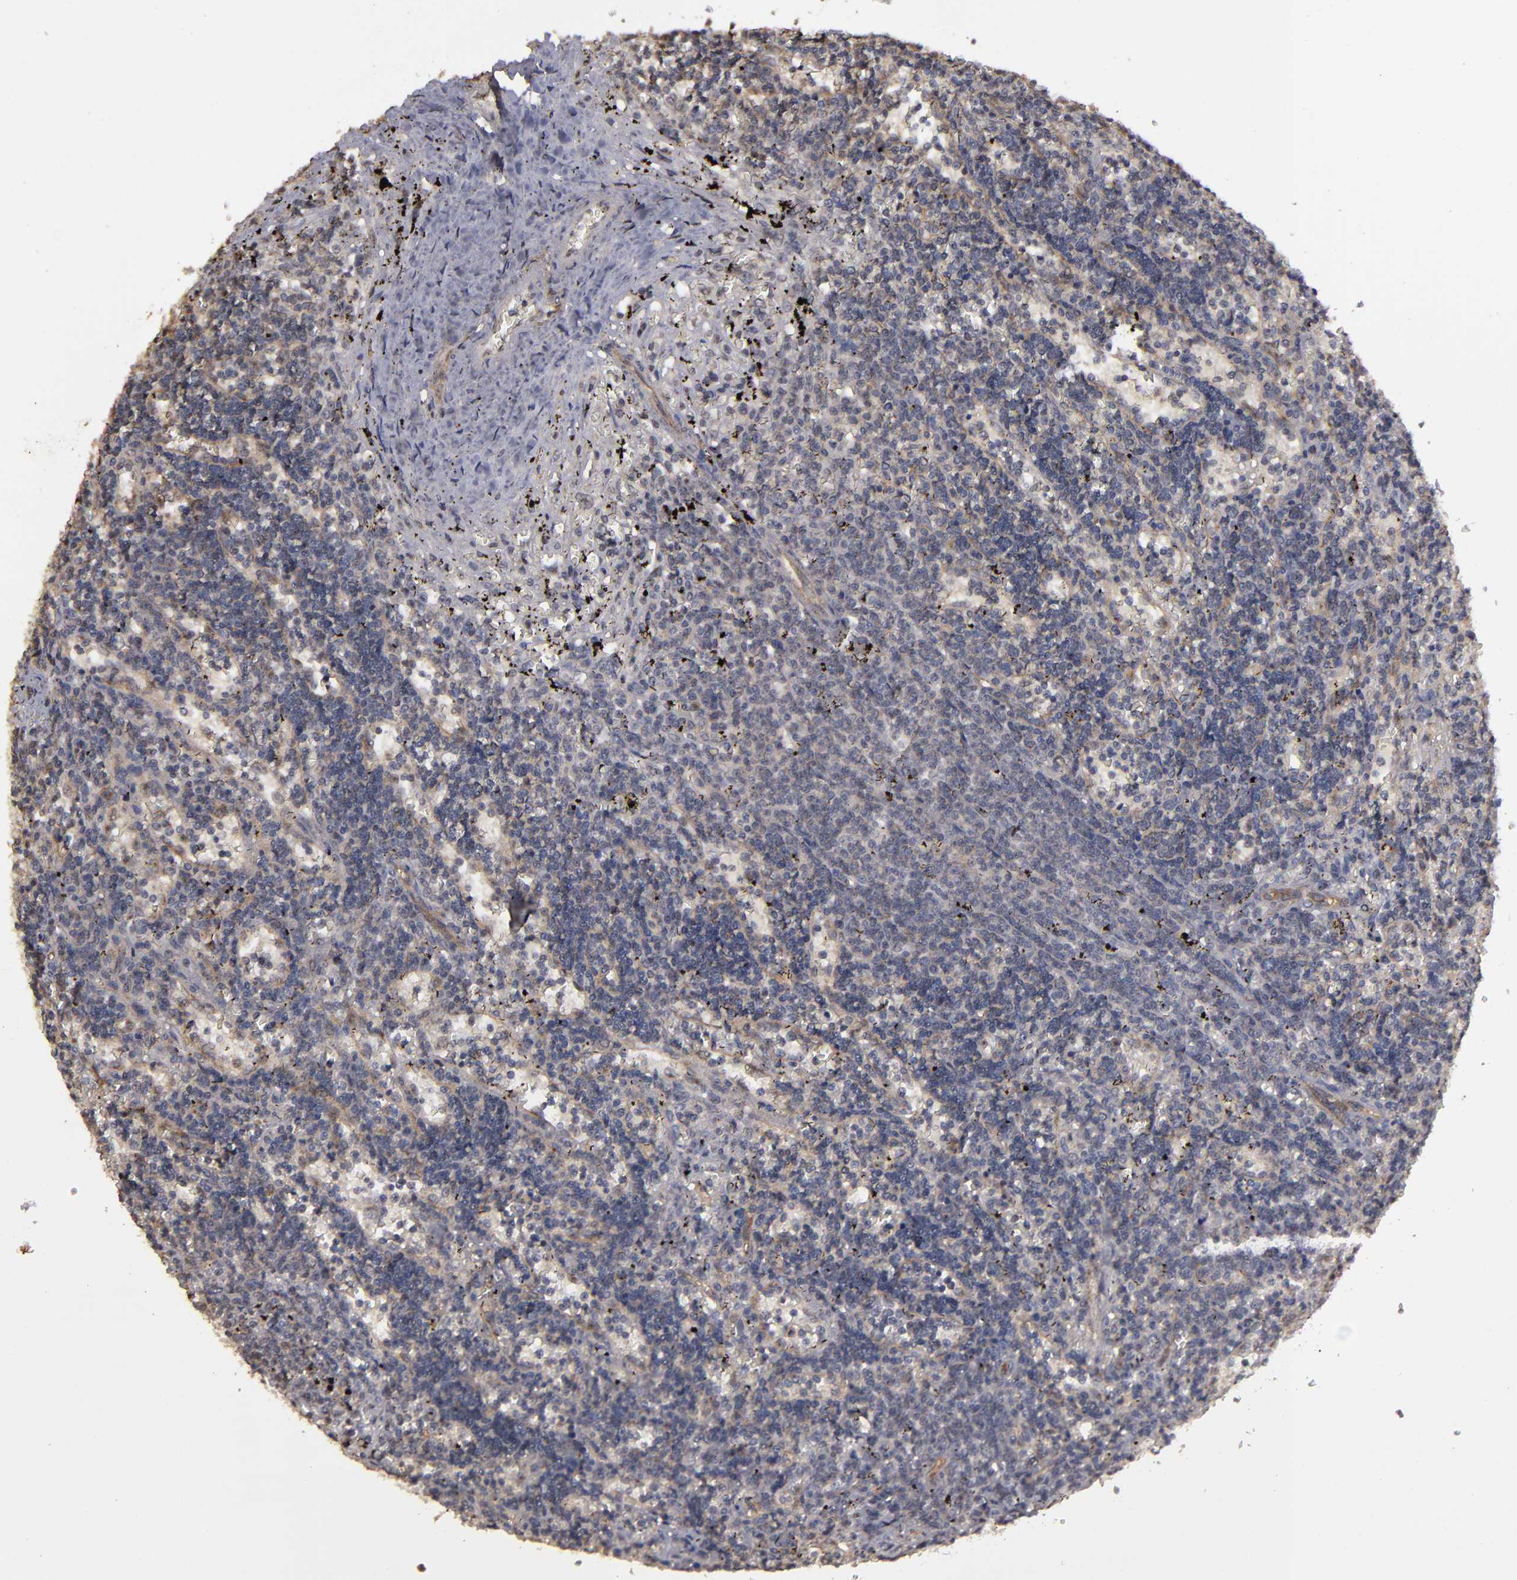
{"staining": {"intensity": "weak", "quantity": "<25%", "location": "cytoplasmic/membranous"}, "tissue": "lymphoma", "cell_type": "Tumor cells", "image_type": "cancer", "snomed": [{"axis": "morphology", "description": "Malignant lymphoma, non-Hodgkin's type, Low grade"}, {"axis": "topography", "description": "Spleen"}], "caption": "Photomicrograph shows no significant protein positivity in tumor cells of malignant lymphoma, non-Hodgkin's type (low-grade).", "gene": "CD55", "patient": {"sex": "male", "age": 60}}